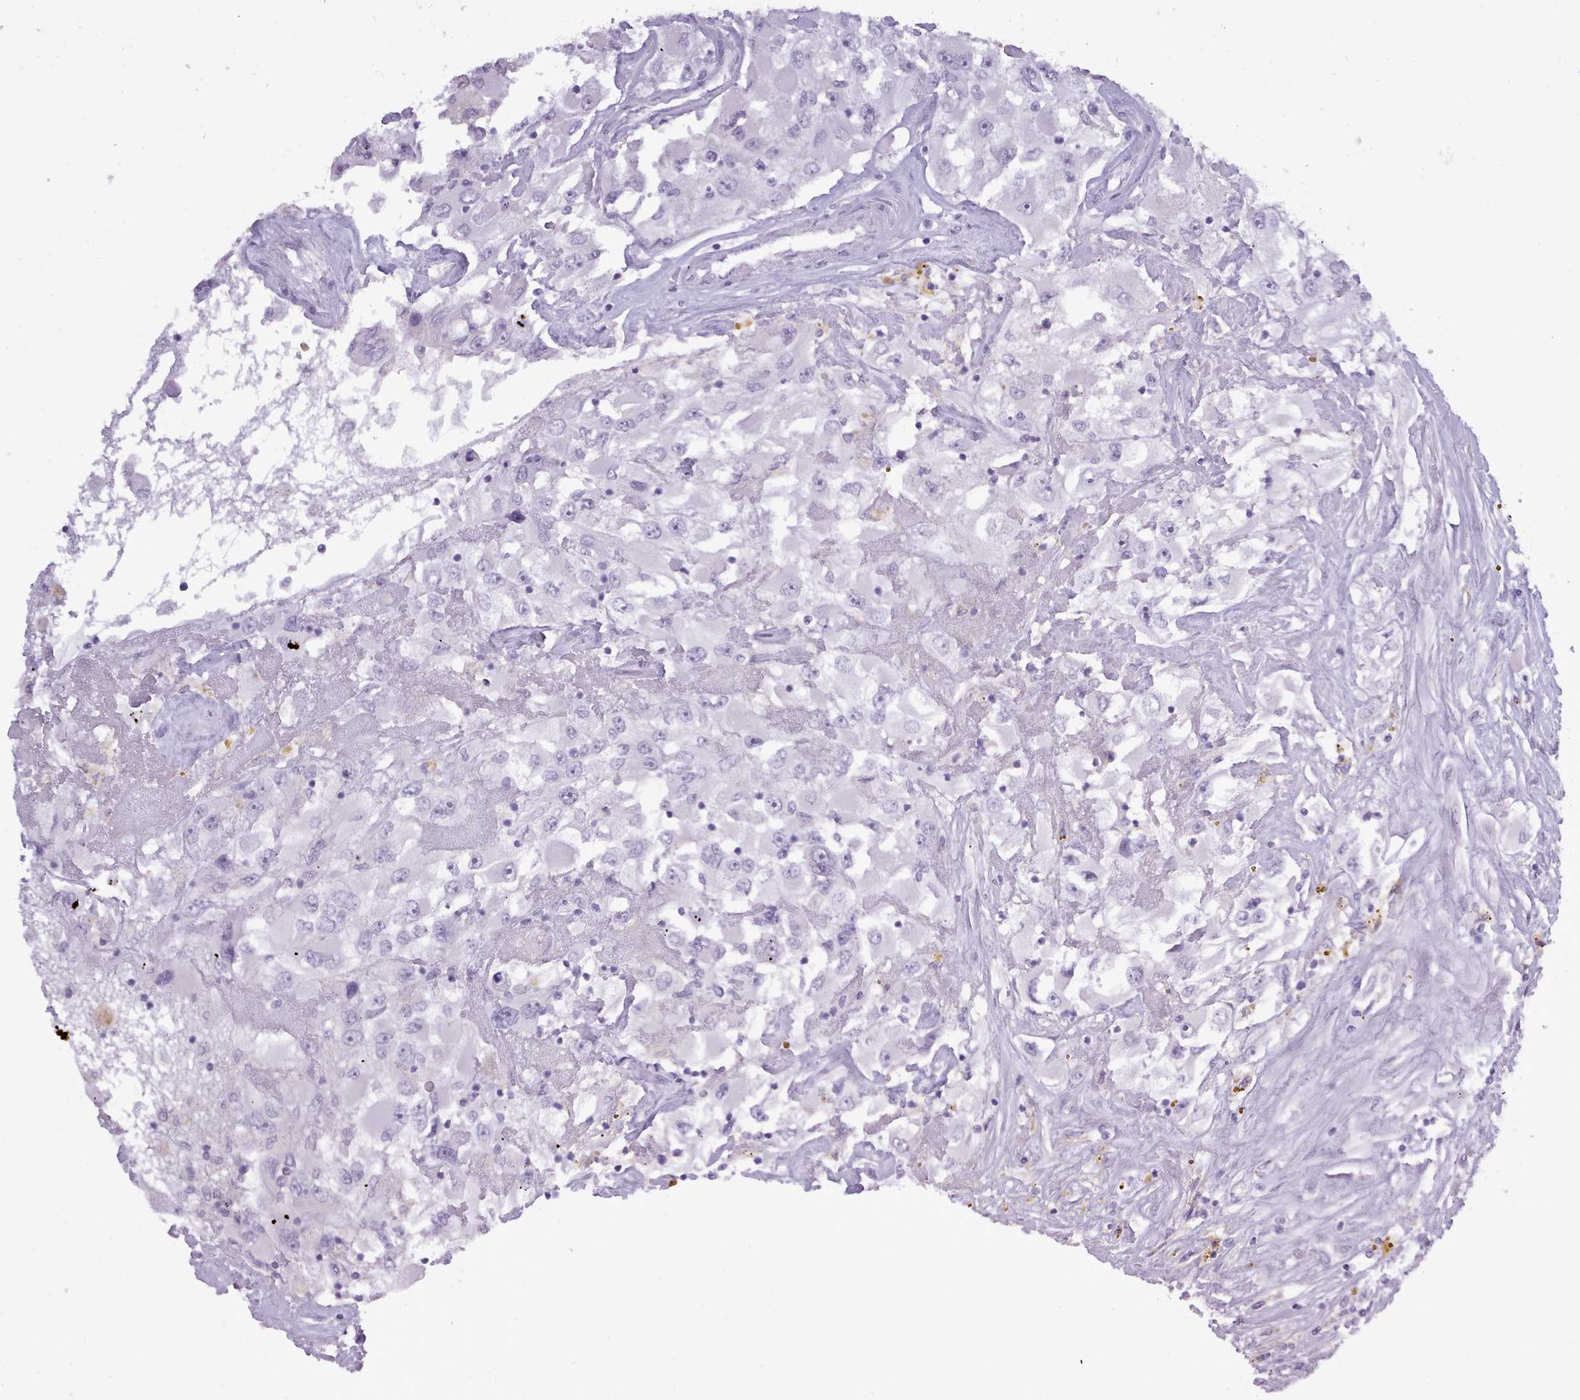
{"staining": {"intensity": "negative", "quantity": "none", "location": "none"}, "tissue": "renal cancer", "cell_type": "Tumor cells", "image_type": "cancer", "snomed": [{"axis": "morphology", "description": "Adenocarcinoma, NOS"}, {"axis": "topography", "description": "Kidney"}], "caption": "This is a photomicrograph of immunohistochemistry (IHC) staining of renal cancer, which shows no positivity in tumor cells. Brightfield microscopy of immunohistochemistry (IHC) stained with DAB (brown) and hematoxylin (blue), captured at high magnification.", "gene": "BDKRB2", "patient": {"sex": "female", "age": 52}}